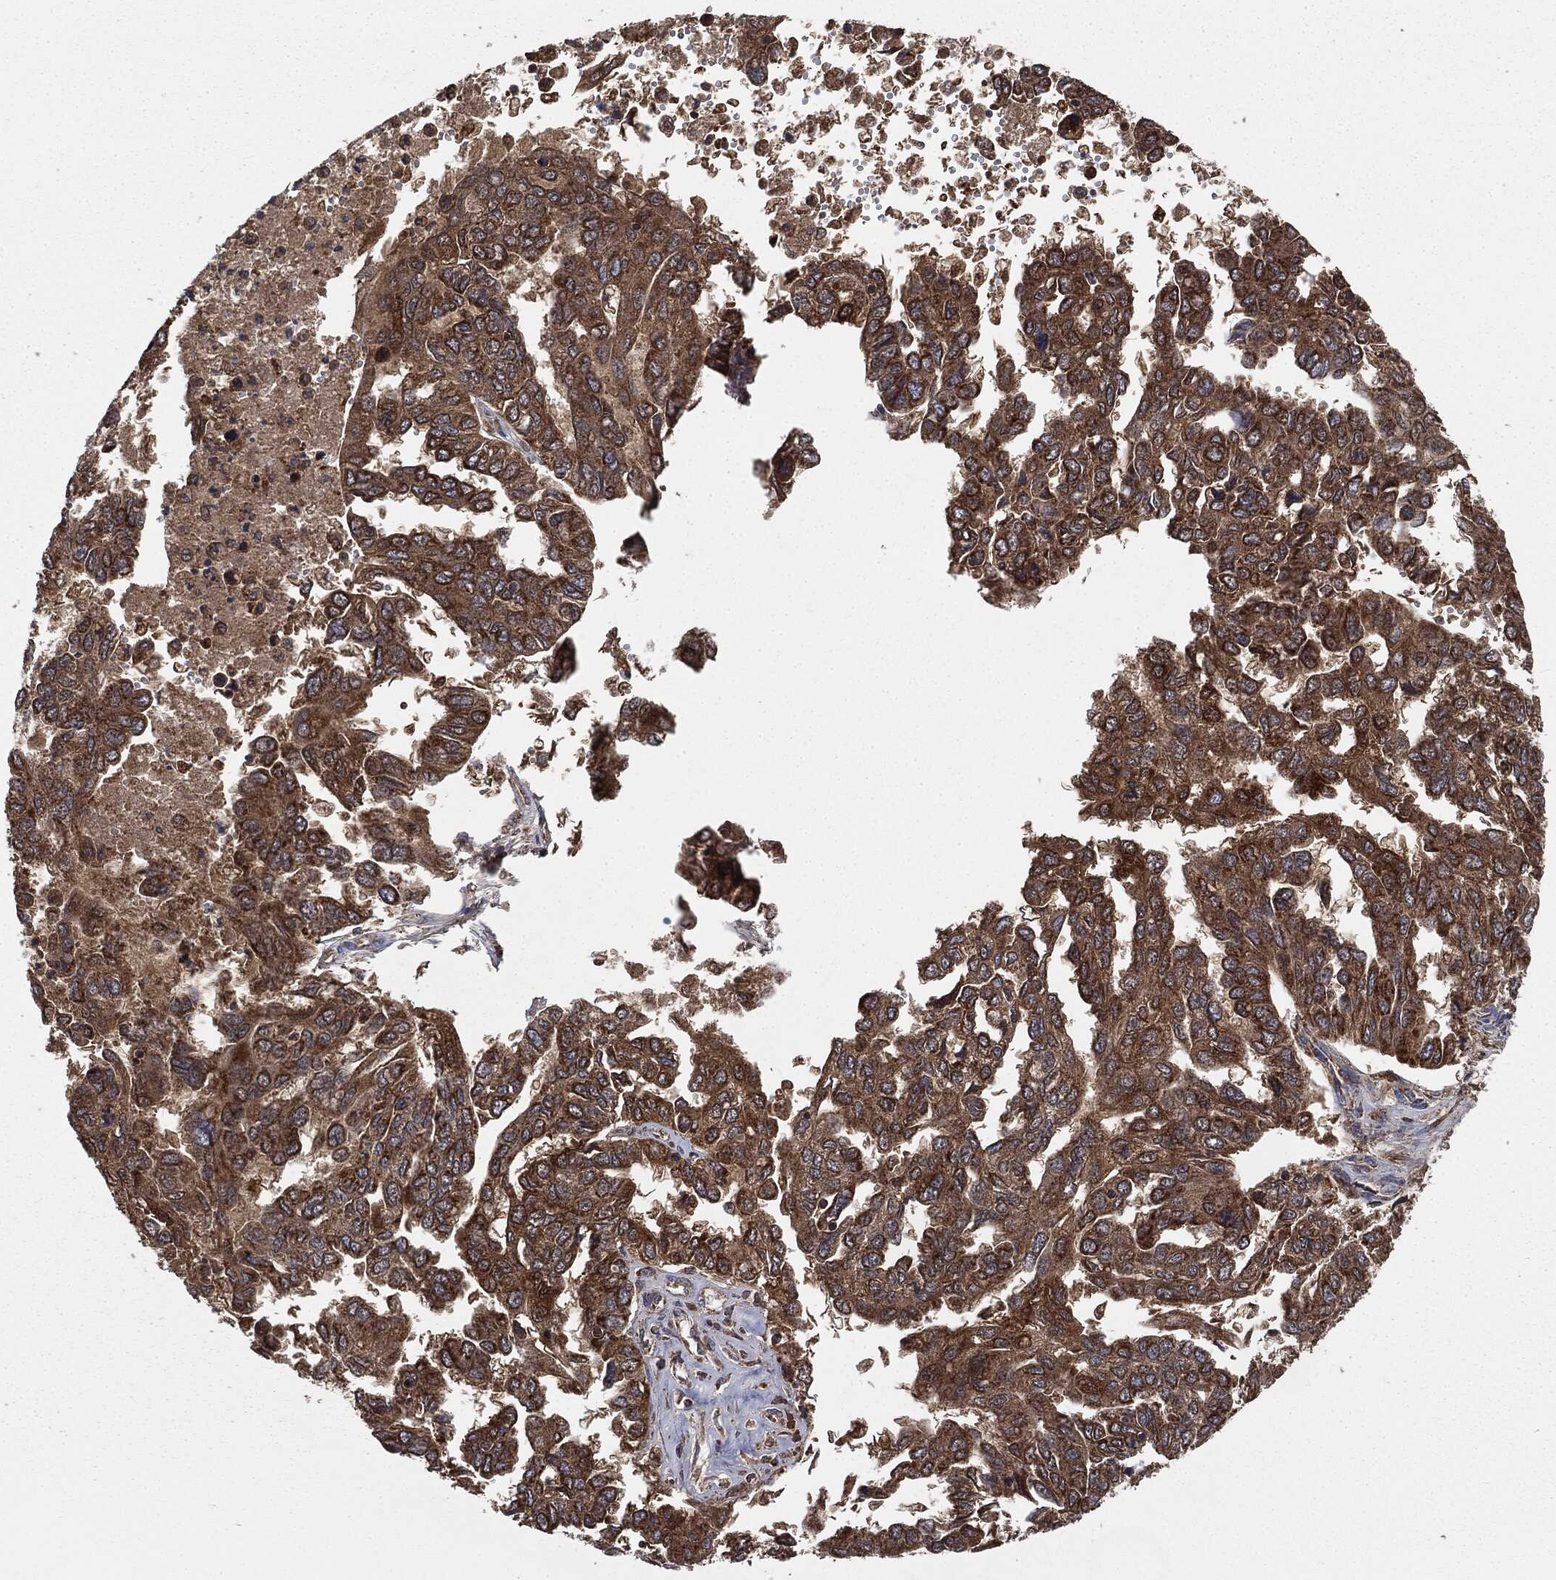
{"staining": {"intensity": "strong", "quantity": ">75%", "location": "cytoplasmic/membranous"}, "tissue": "ovarian cancer", "cell_type": "Tumor cells", "image_type": "cancer", "snomed": [{"axis": "morphology", "description": "Cystadenocarcinoma, serous, NOS"}, {"axis": "topography", "description": "Ovary"}], "caption": "Immunohistochemistry (IHC) histopathology image of neoplastic tissue: human ovarian serous cystadenocarcinoma stained using immunohistochemistry (IHC) demonstrates high levels of strong protein expression localized specifically in the cytoplasmic/membranous of tumor cells, appearing as a cytoplasmic/membranous brown color.", "gene": "MAPK6", "patient": {"sex": "female", "age": 53}}